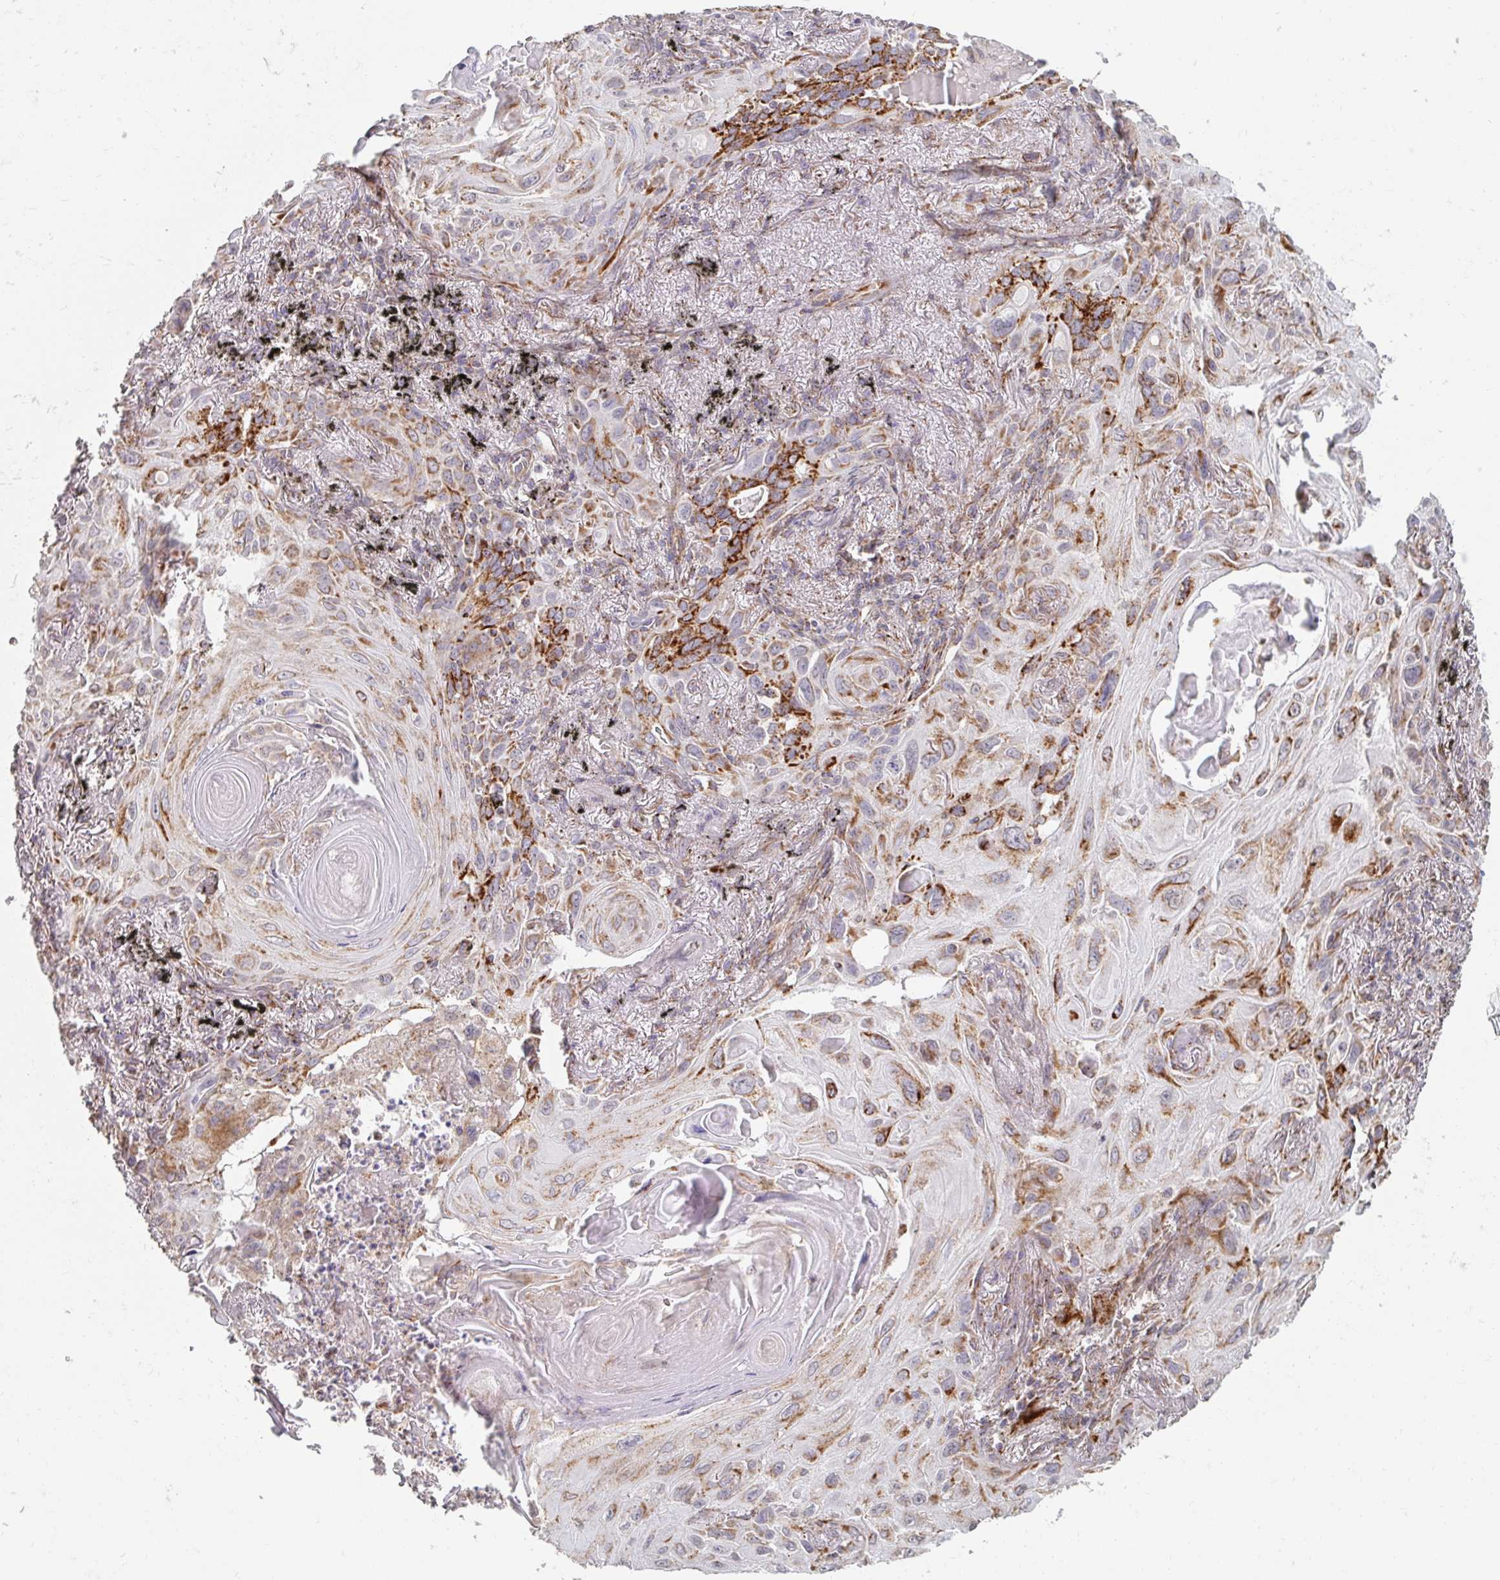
{"staining": {"intensity": "moderate", "quantity": ">75%", "location": "cytoplasmic/membranous"}, "tissue": "lung cancer", "cell_type": "Tumor cells", "image_type": "cancer", "snomed": [{"axis": "morphology", "description": "Squamous cell carcinoma, NOS"}, {"axis": "topography", "description": "Lung"}], "caption": "Protein staining by immunohistochemistry shows moderate cytoplasmic/membranous staining in approximately >75% of tumor cells in squamous cell carcinoma (lung).", "gene": "MAVS", "patient": {"sex": "male", "age": 79}}